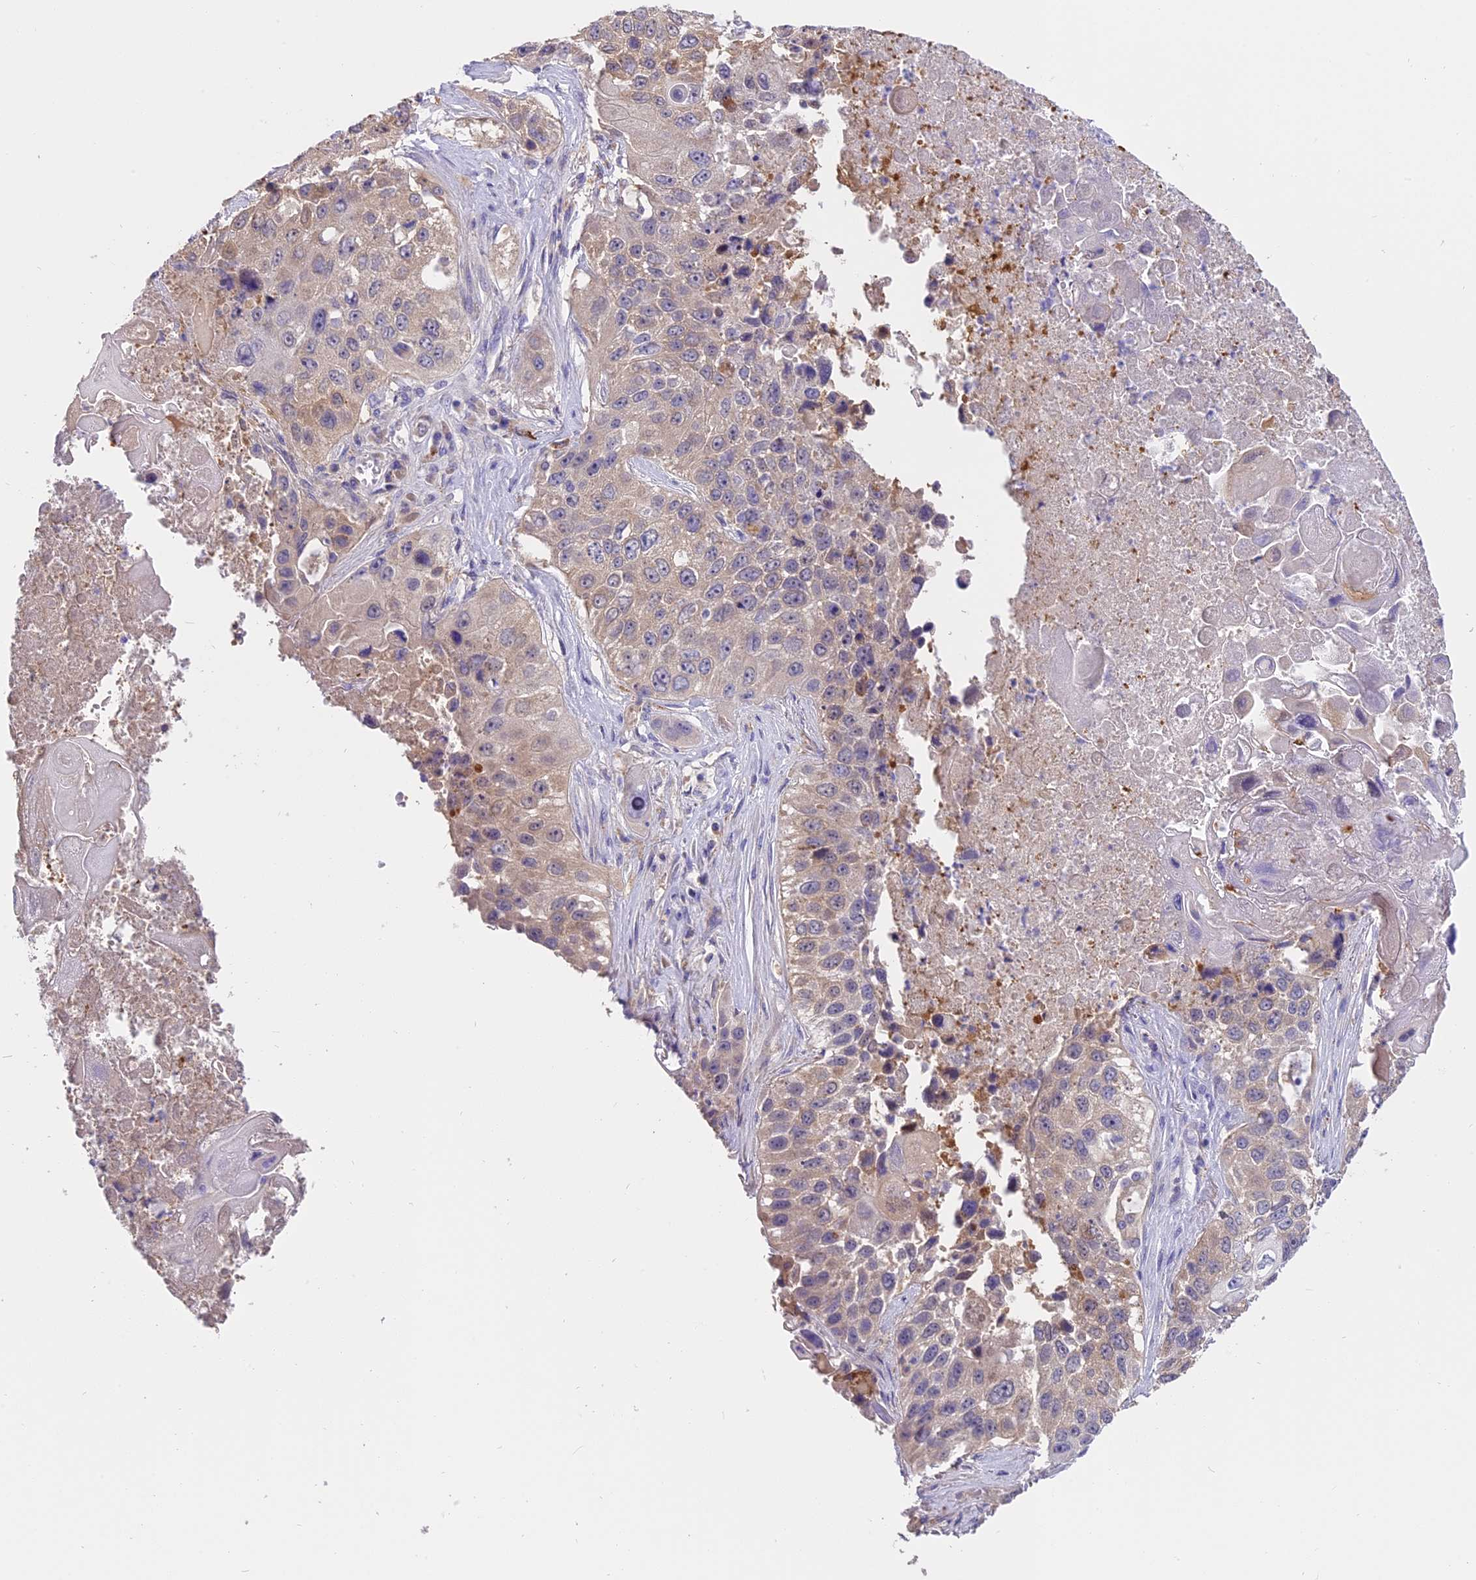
{"staining": {"intensity": "weak", "quantity": "25%-75%", "location": "cytoplasmic/membranous"}, "tissue": "lung cancer", "cell_type": "Tumor cells", "image_type": "cancer", "snomed": [{"axis": "morphology", "description": "Squamous cell carcinoma, NOS"}, {"axis": "topography", "description": "Lung"}], "caption": "Immunohistochemistry (IHC) micrograph of neoplastic tissue: lung cancer stained using immunohistochemistry (IHC) shows low levels of weak protein expression localized specifically in the cytoplasmic/membranous of tumor cells, appearing as a cytoplasmic/membranous brown color.", "gene": "LYPD6", "patient": {"sex": "male", "age": 61}}